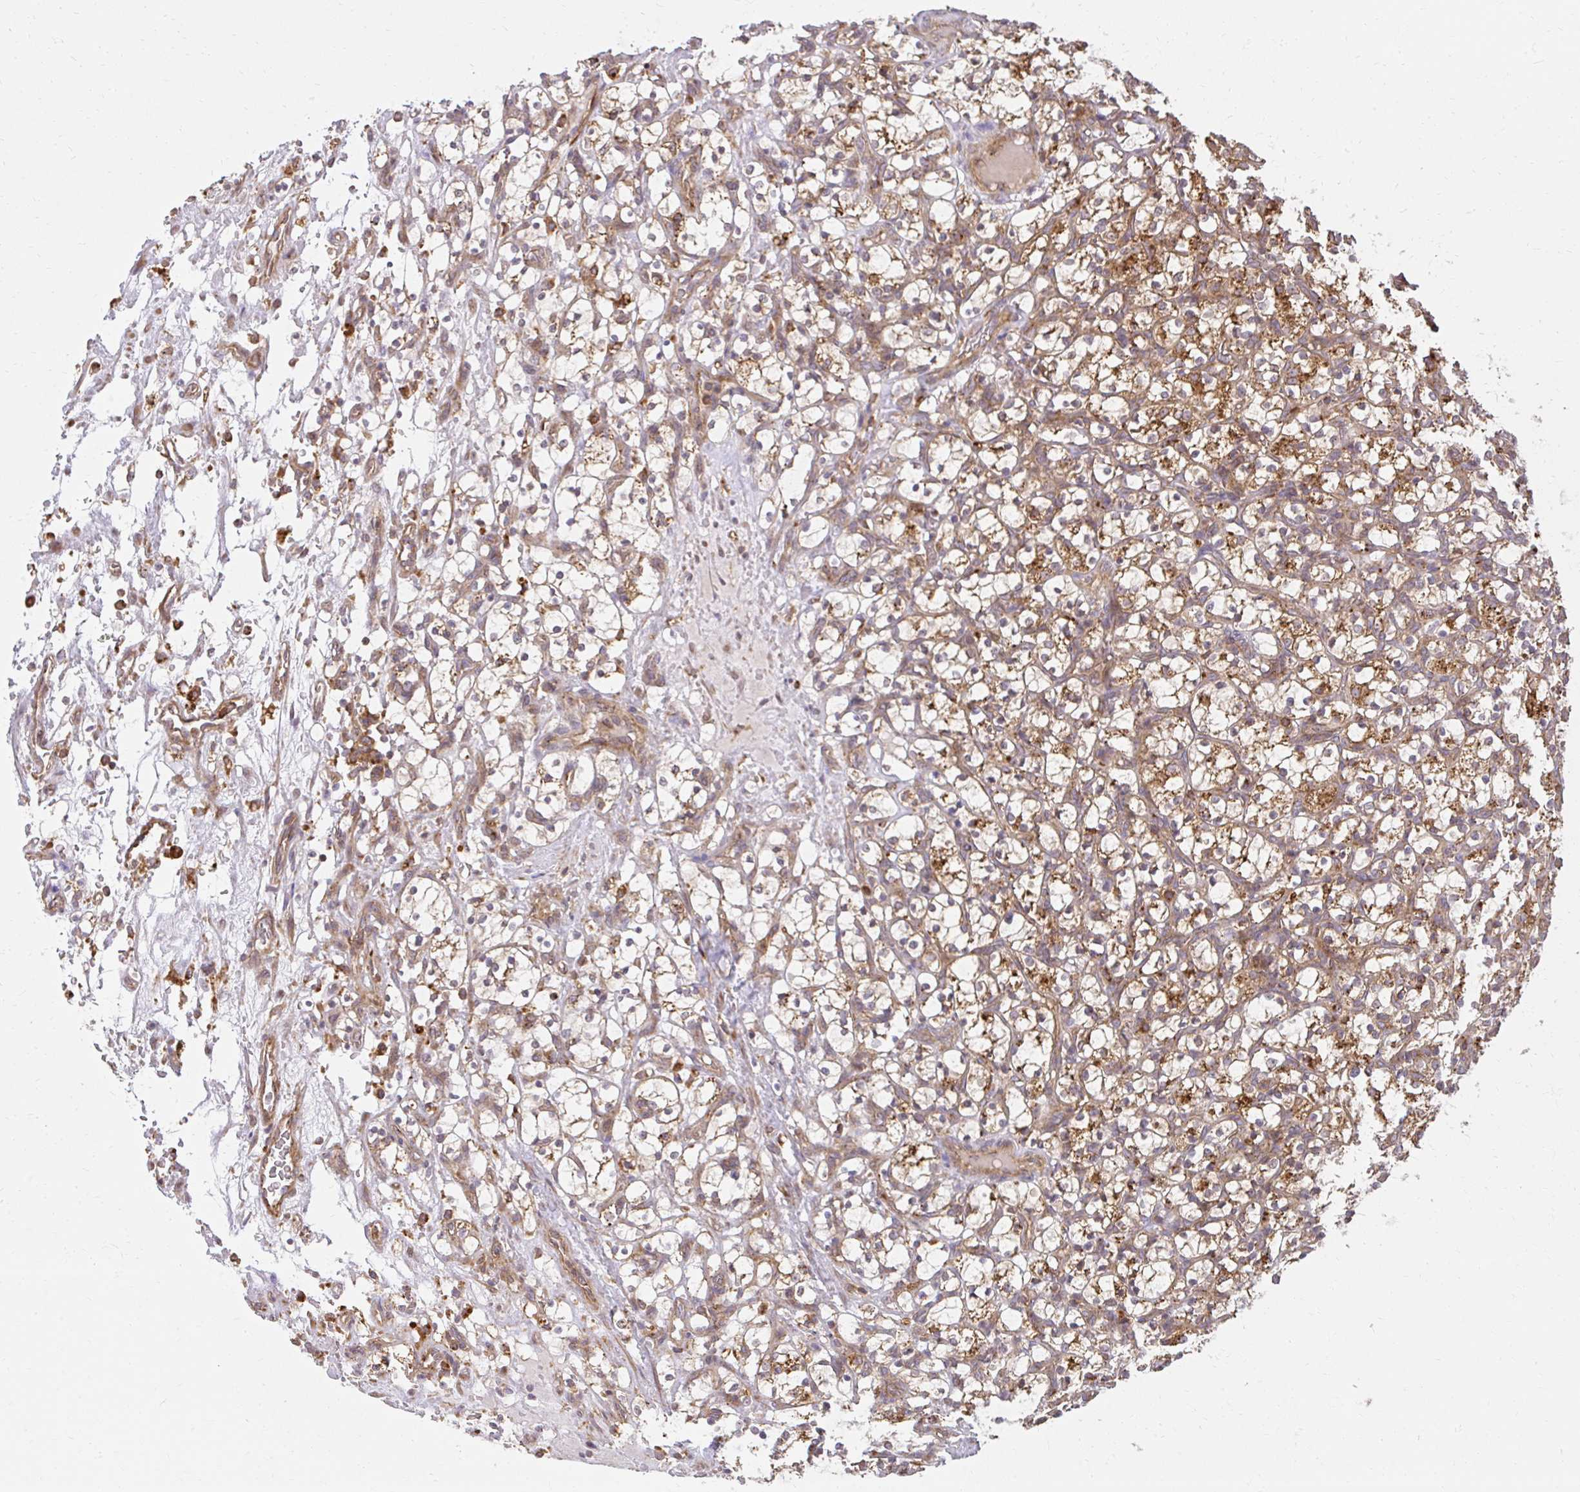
{"staining": {"intensity": "moderate", "quantity": "25%-75%", "location": "cytoplasmic/membranous"}, "tissue": "renal cancer", "cell_type": "Tumor cells", "image_type": "cancer", "snomed": [{"axis": "morphology", "description": "Adenocarcinoma, NOS"}, {"axis": "topography", "description": "Kidney"}], "caption": "Protein expression analysis of human renal cancer (adenocarcinoma) reveals moderate cytoplasmic/membranous staining in about 25%-75% of tumor cells.", "gene": "GNS", "patient": {"sex": "female", "age": 69}}